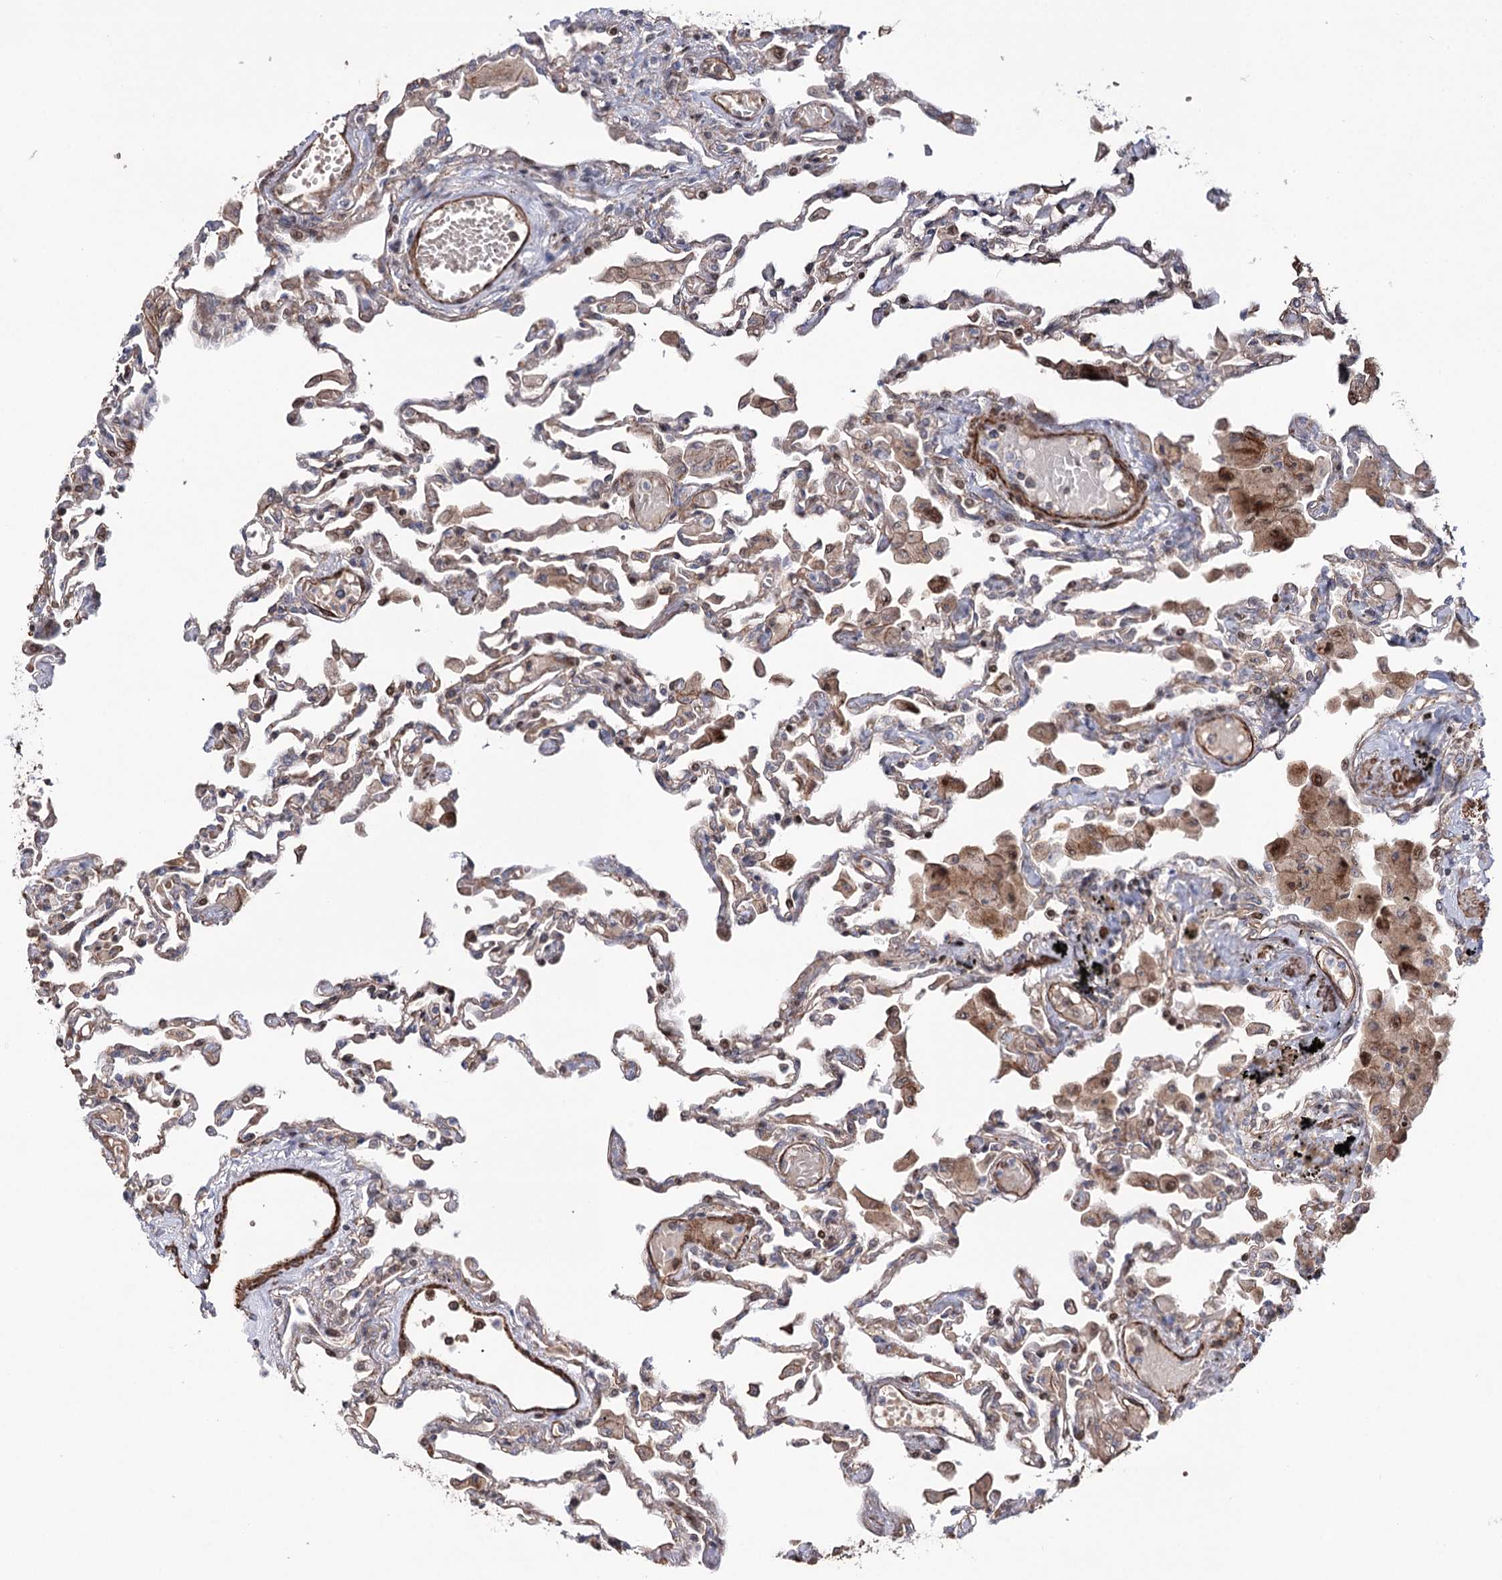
{"staining": {"intensity": "weak", "quantity": "25%-75%", "location": "cytoplasmic/membranous"}, "tissue": "lung", "cell_type": "Alveolar cells", "image_type": "normal", "snomed": [{"axis": "morphology", "description": "Normal tissue, NOS"}, {"axis": "topography", "description": "Bronchus"}, {"axis": "topography", "description": "Lung"}], "caption": "IHC of normal human lung exhibits low levels of weak cytoplasmic/membranous expression in approximately 25%-75% of alveolar cells.", "gene": "ARHGAP20", "patient": {"sex": "female", "age": 49}}